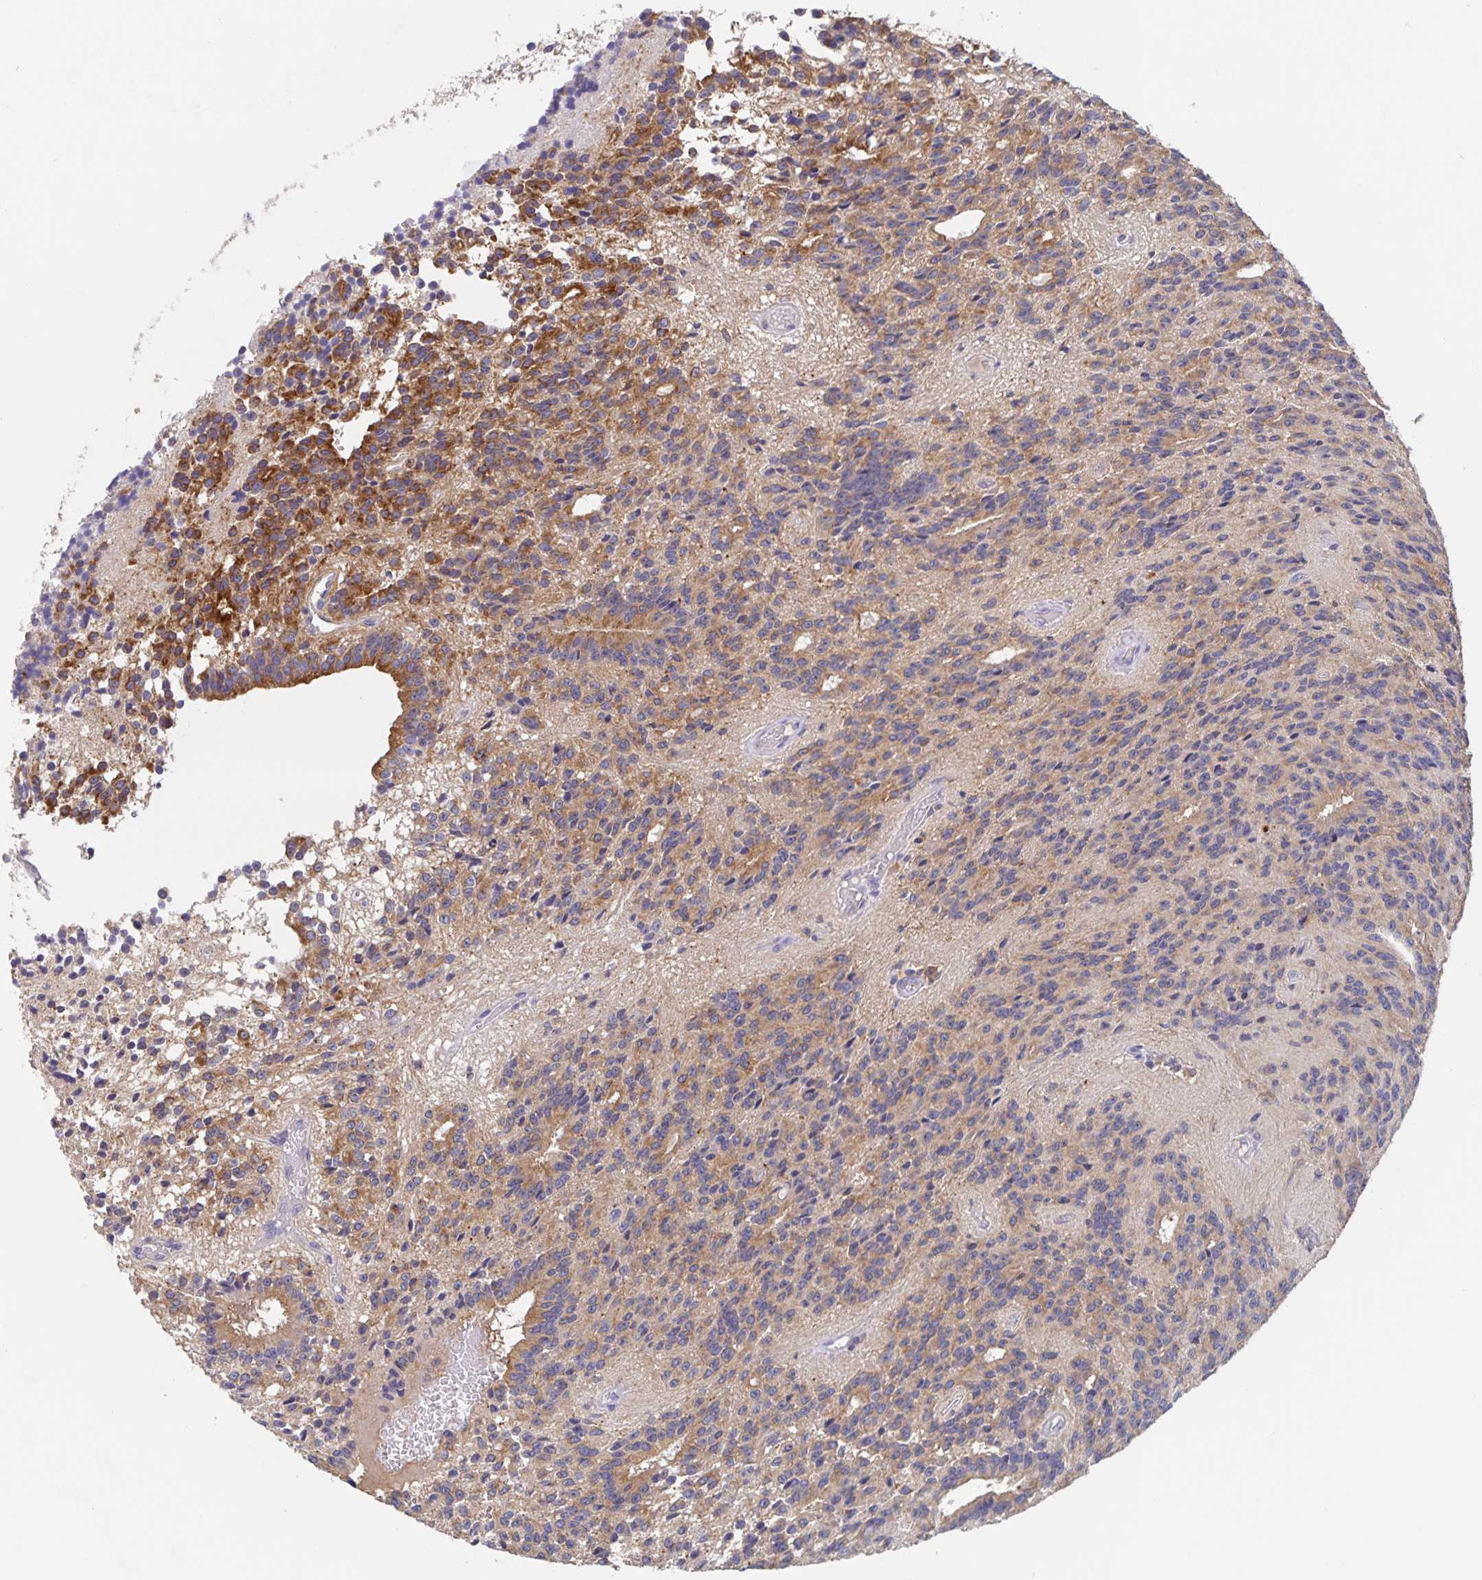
{"staining": {"intensity": "moderate", "quantity": "25%-75%", "location": "cytoplasmic/membranous"}, "tissue": "glioma", "cell_type": "Tumor cells", "image_type": "cancer", "snomed": [{"axis": "morphology", "description": "Glioma, malignant, Low grade"}, {"axis": "topography", "description": "Brain"}], "caption": "Protein expression analysis of human glioma reveals moderate cytoplasmic/membranous staining in about 25%-75% of tumor cells.", "gene": "CDC42BPG", "patient": {"sex": "male", "age": 31}}